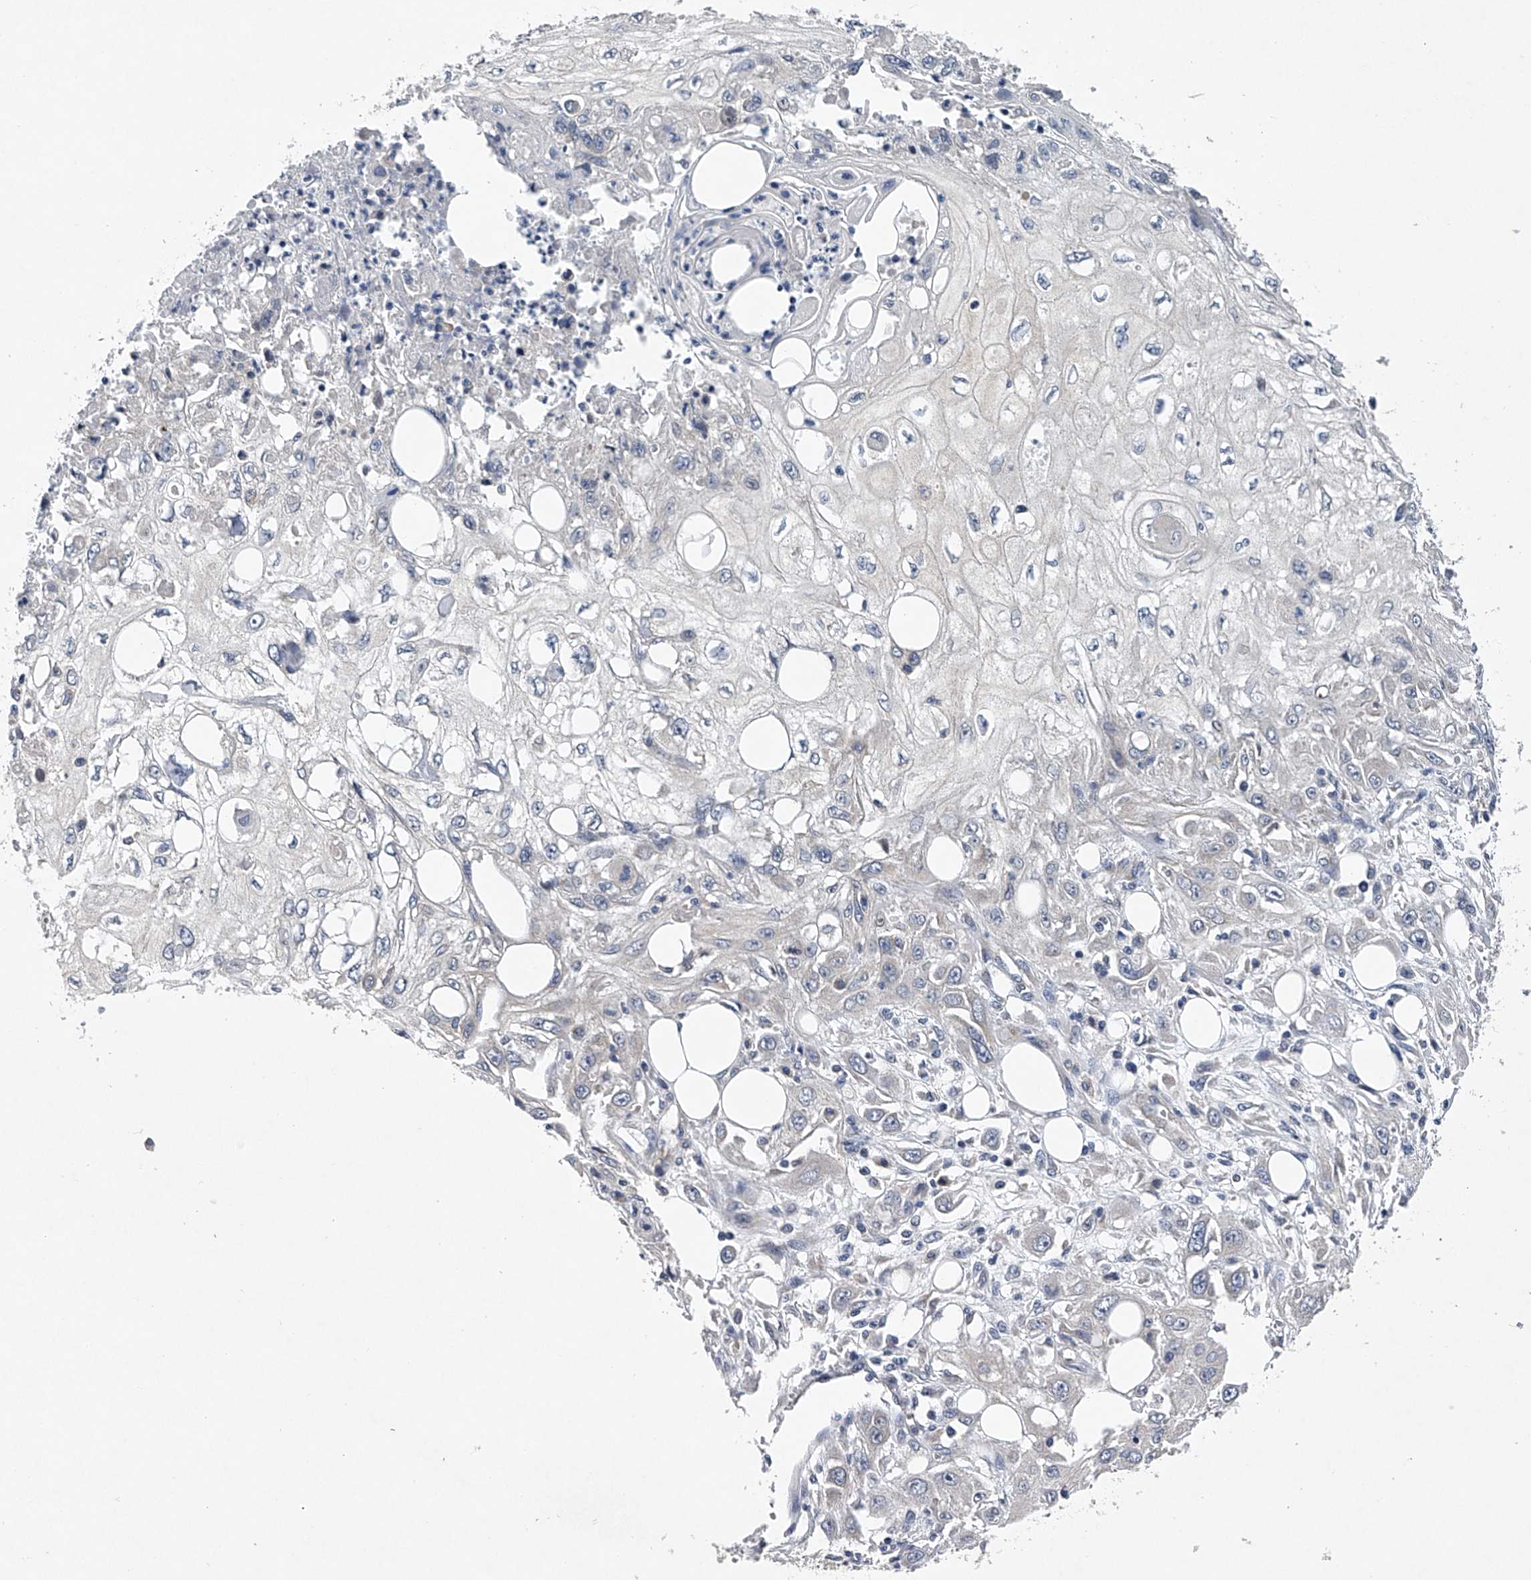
{"staining": {"intensity": "negative", "quantity": "none", "location": "none"}, "tissue": "skin cancer", "cell_type": "Tumor cells", "image_type": "cancer", "snomed": [{"axis": "morphology", "description": "Squamous cell carcinoma, NOS"}, {"axis": "topography", "description": "Skin"}], "caption": "This is an immunohistochemistry (IHC) image of human skin squamous cell carcinoma. There is no expression in tumor cells.", "gene": "RNF5", "patient": {"sex": "male", "age": 75}}